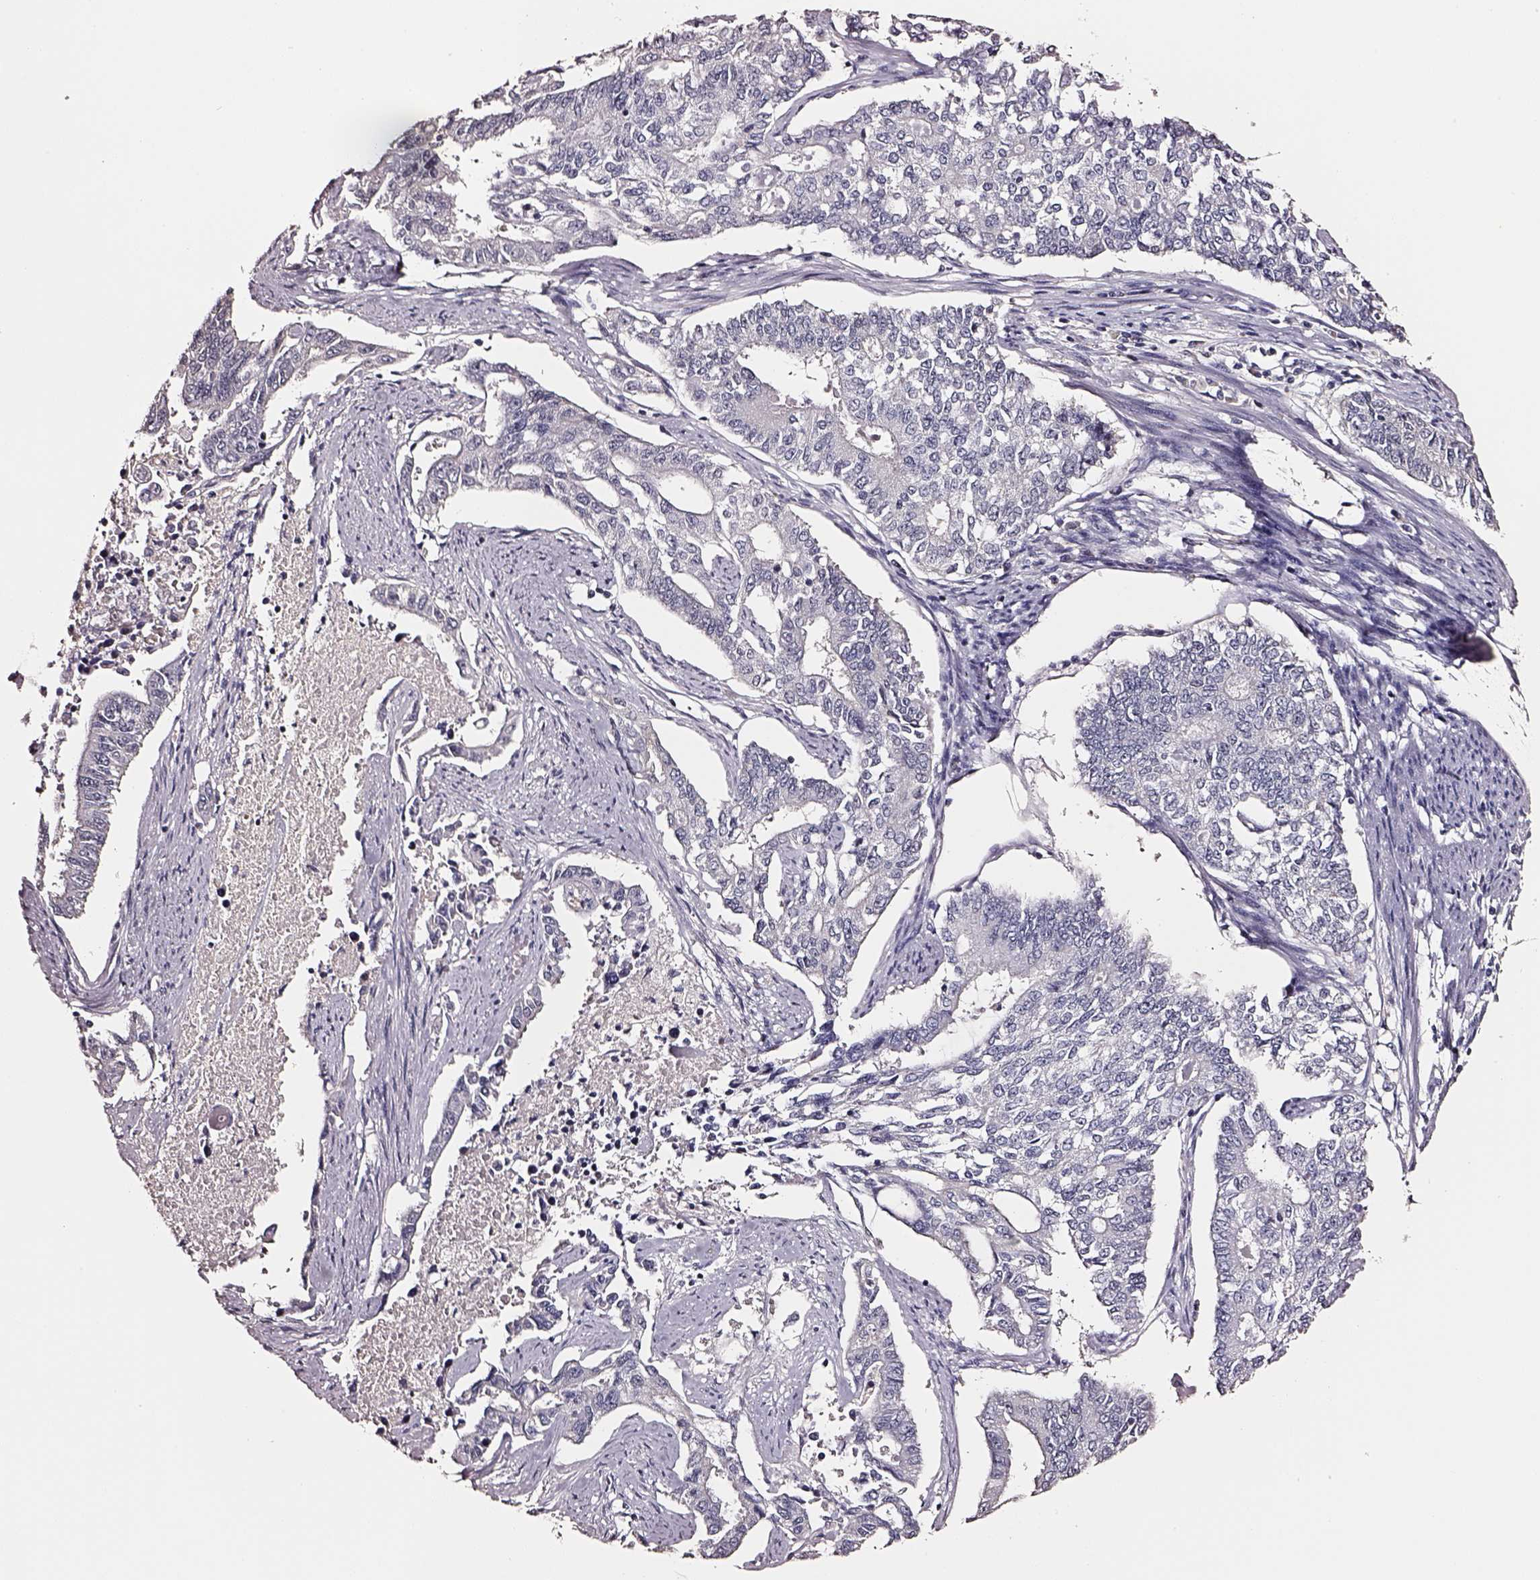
{"staining": {"intensity": "negative", "quantity": "none", "location": "none"}, "tissue": "endometrial cancer", "cell_type": "Tumor cells", "image_type": "cancer", "snomed": [{"axis": "morphology", "description": "Adenocarcinoma, NOS"}, {"axis": "topography", "description": "Uterus"}], "caption": "Immunohistochemical staining of human endometrial cancer reveals no significant positivity in tumor cells.", "gene": "SMIM17", "patient": {"sex": "female", "age": 59}}